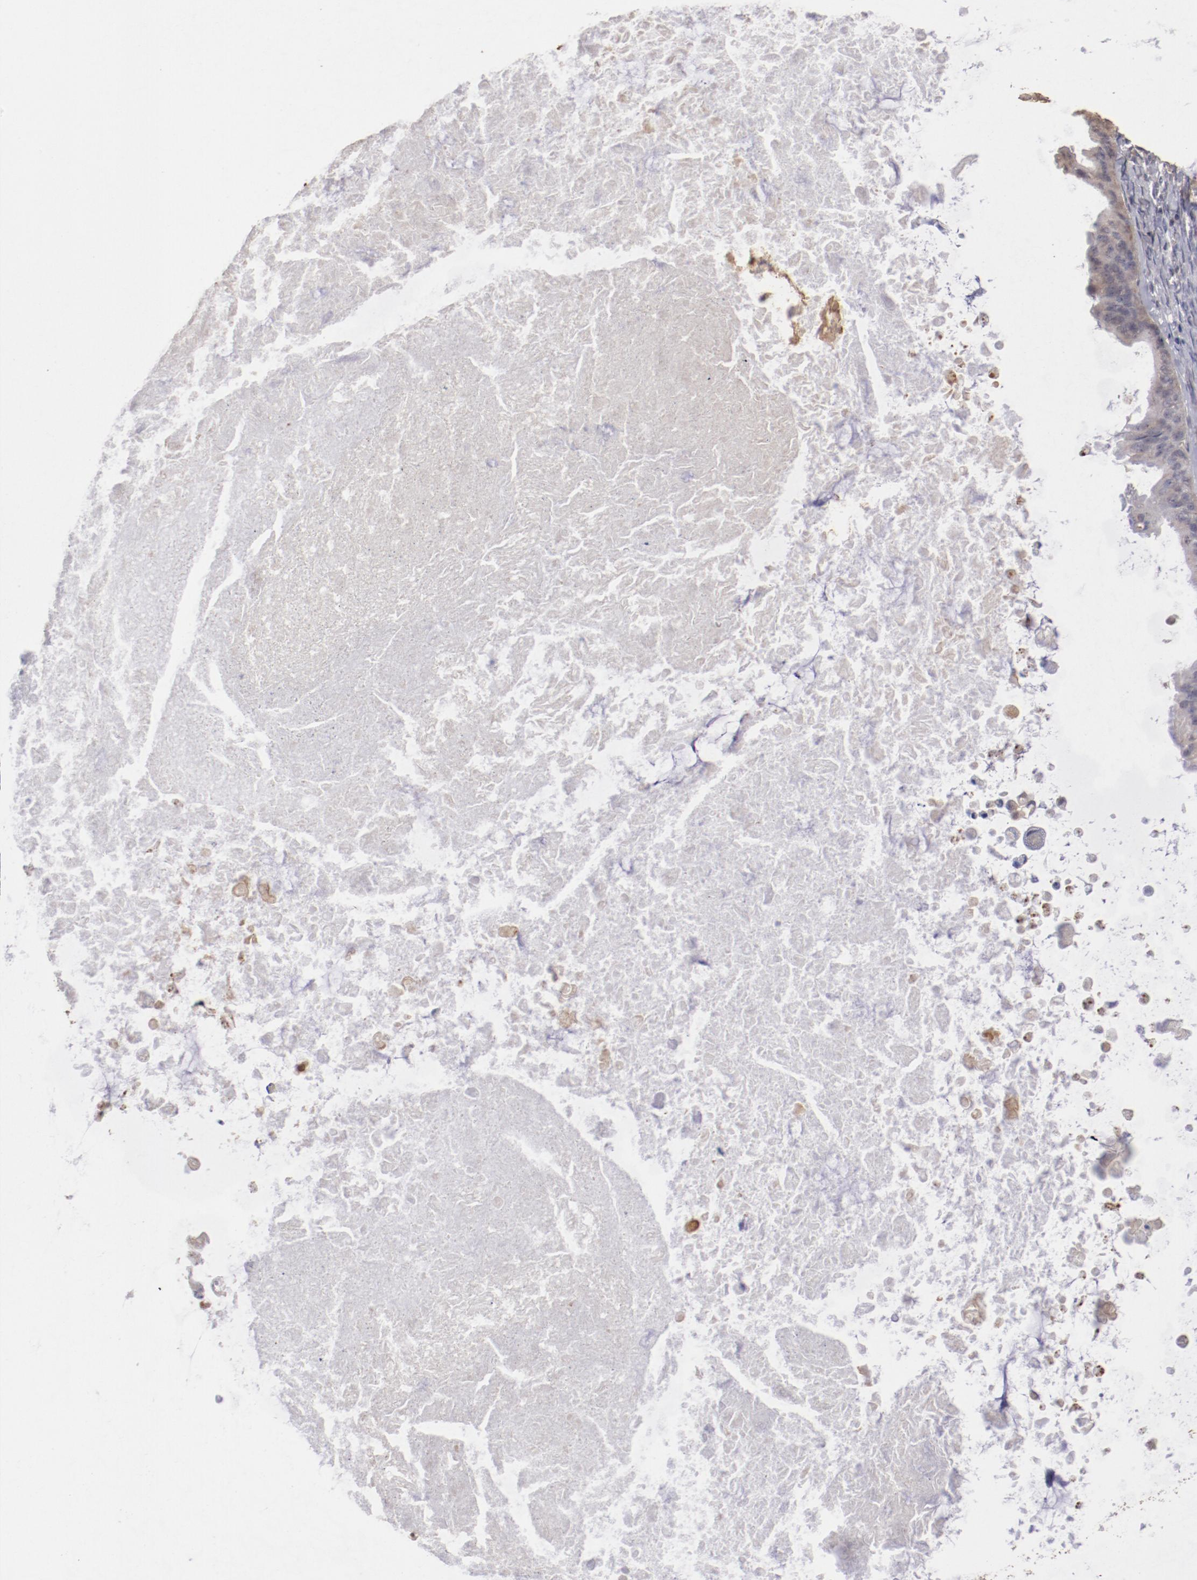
{"staining": {"intensity": "weak", "quantity": "25%-75%", "location": "cytoplasmic/membranous"}, "tissue": "ovarian cancer", "cell_type": "Tumor cells", "image_type": "cancer", "snomed": [{"axis": "morphology", "description": "Cystadenocarcinoma, mucinous, NOS"}, {"axis": "topography", "description": "Ovary"}], "caption": "A high-resolution micrograph shows IHC staining of ovarian cancer (mucinous cystadenocarcinoma), which shows weak cytoplasmic/membranous positivity in about 25%-75% of tumor cells.", "gene": "FAT1", "patient": {"sex": "female", "age": 37}}